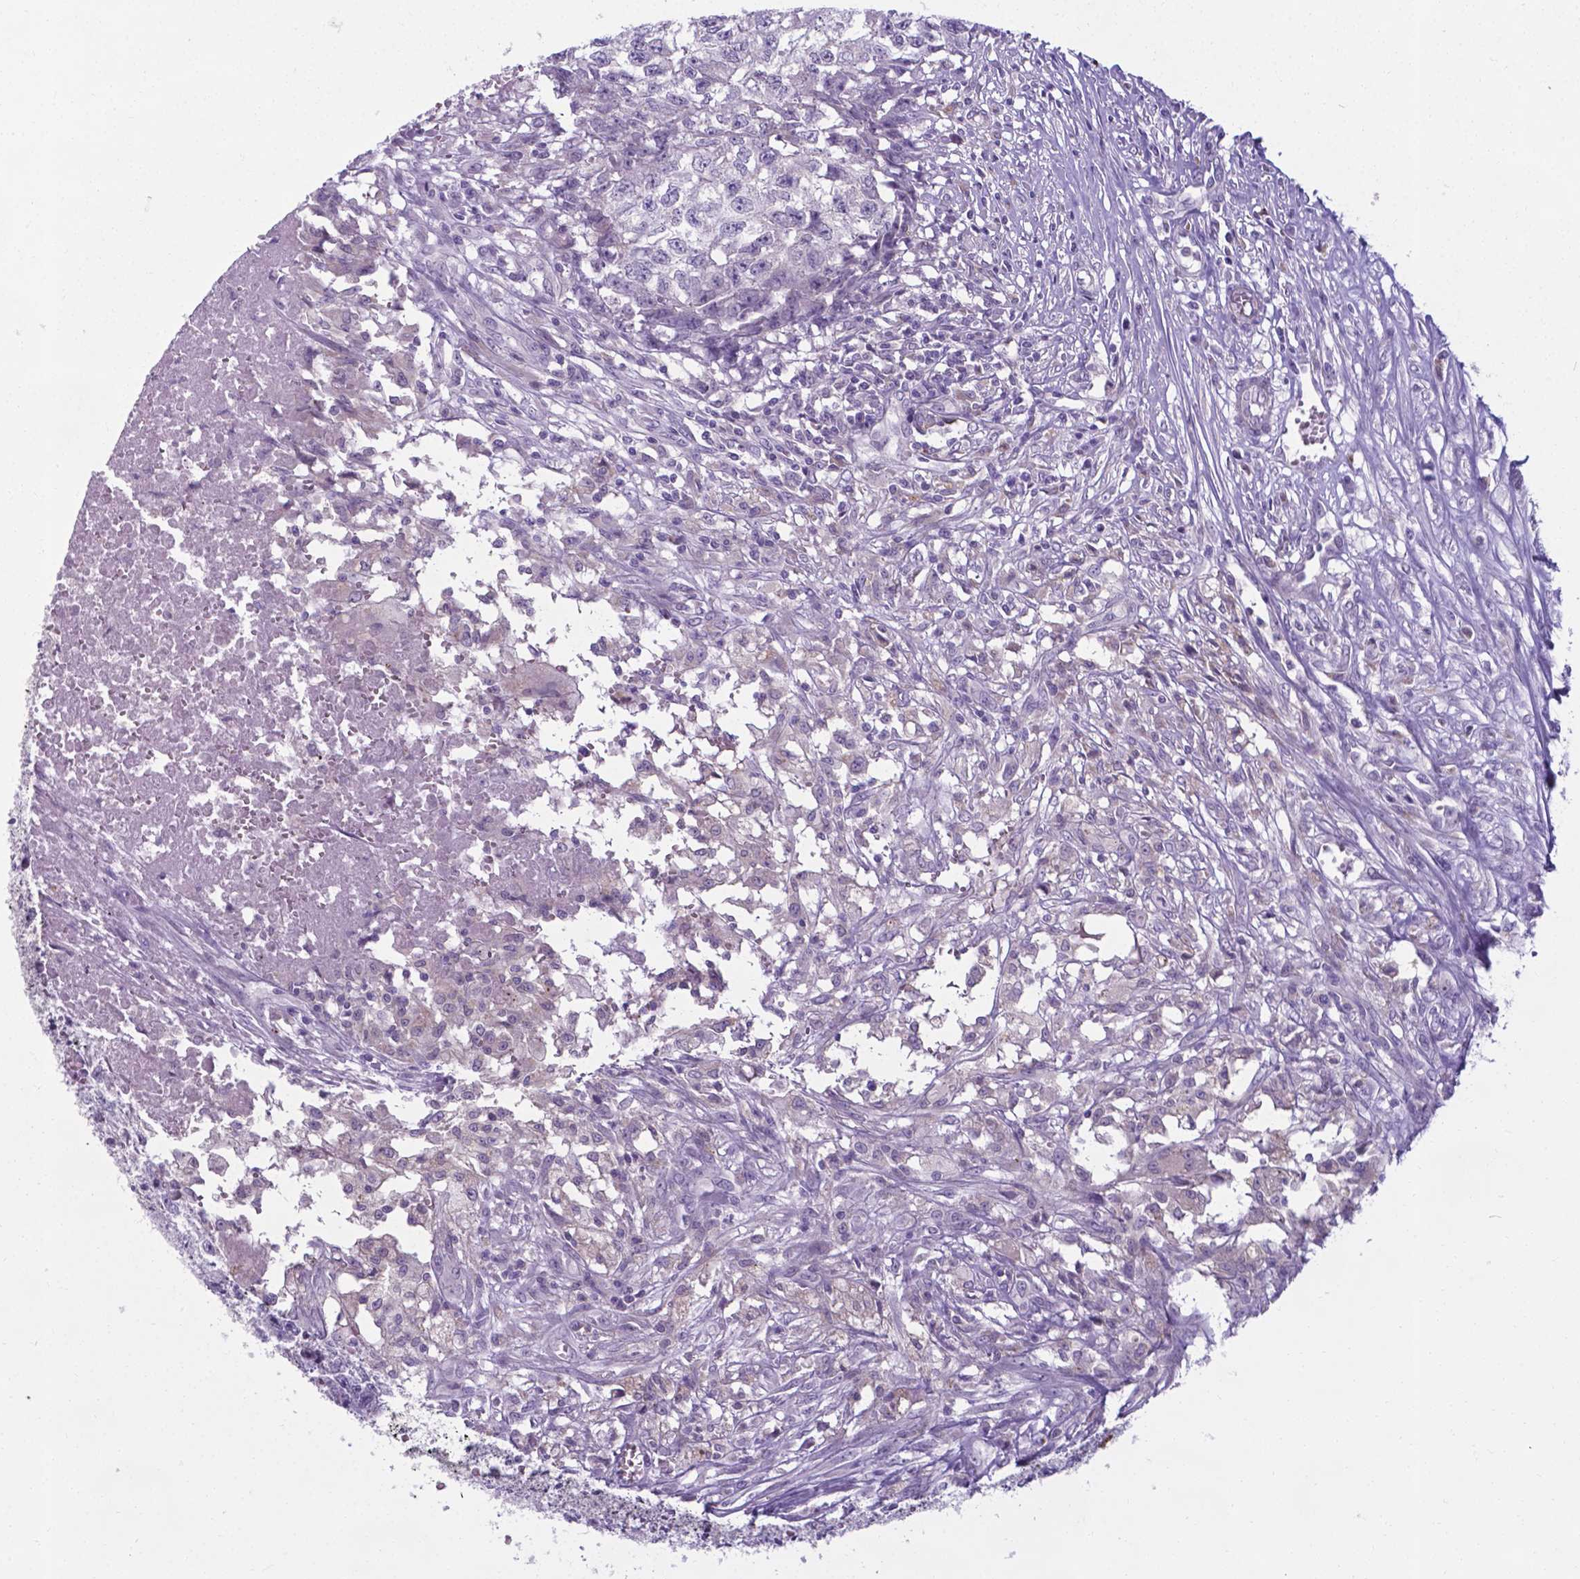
{"staining": {"intensity": "negative", "quantity": "none", "location": "none"}, "tissue": "testis cancer", "cell_type": "Tumor cells", "image_type": "cancer", "snomed": [{"axis": "morphology", "description": "Carcinoma, Embryonal, NOS"}, {"axis": "morphology", "description": "Teratoma, malignant, NOS"}, {"axis": "topography", "description": "Testis"}], "caption": "Immunohistochemistry (IHC) of testis cancer displays no expression in tumor cells.", "gene": "AP5B1", "patient": {"sex": "male", "age": 24}}